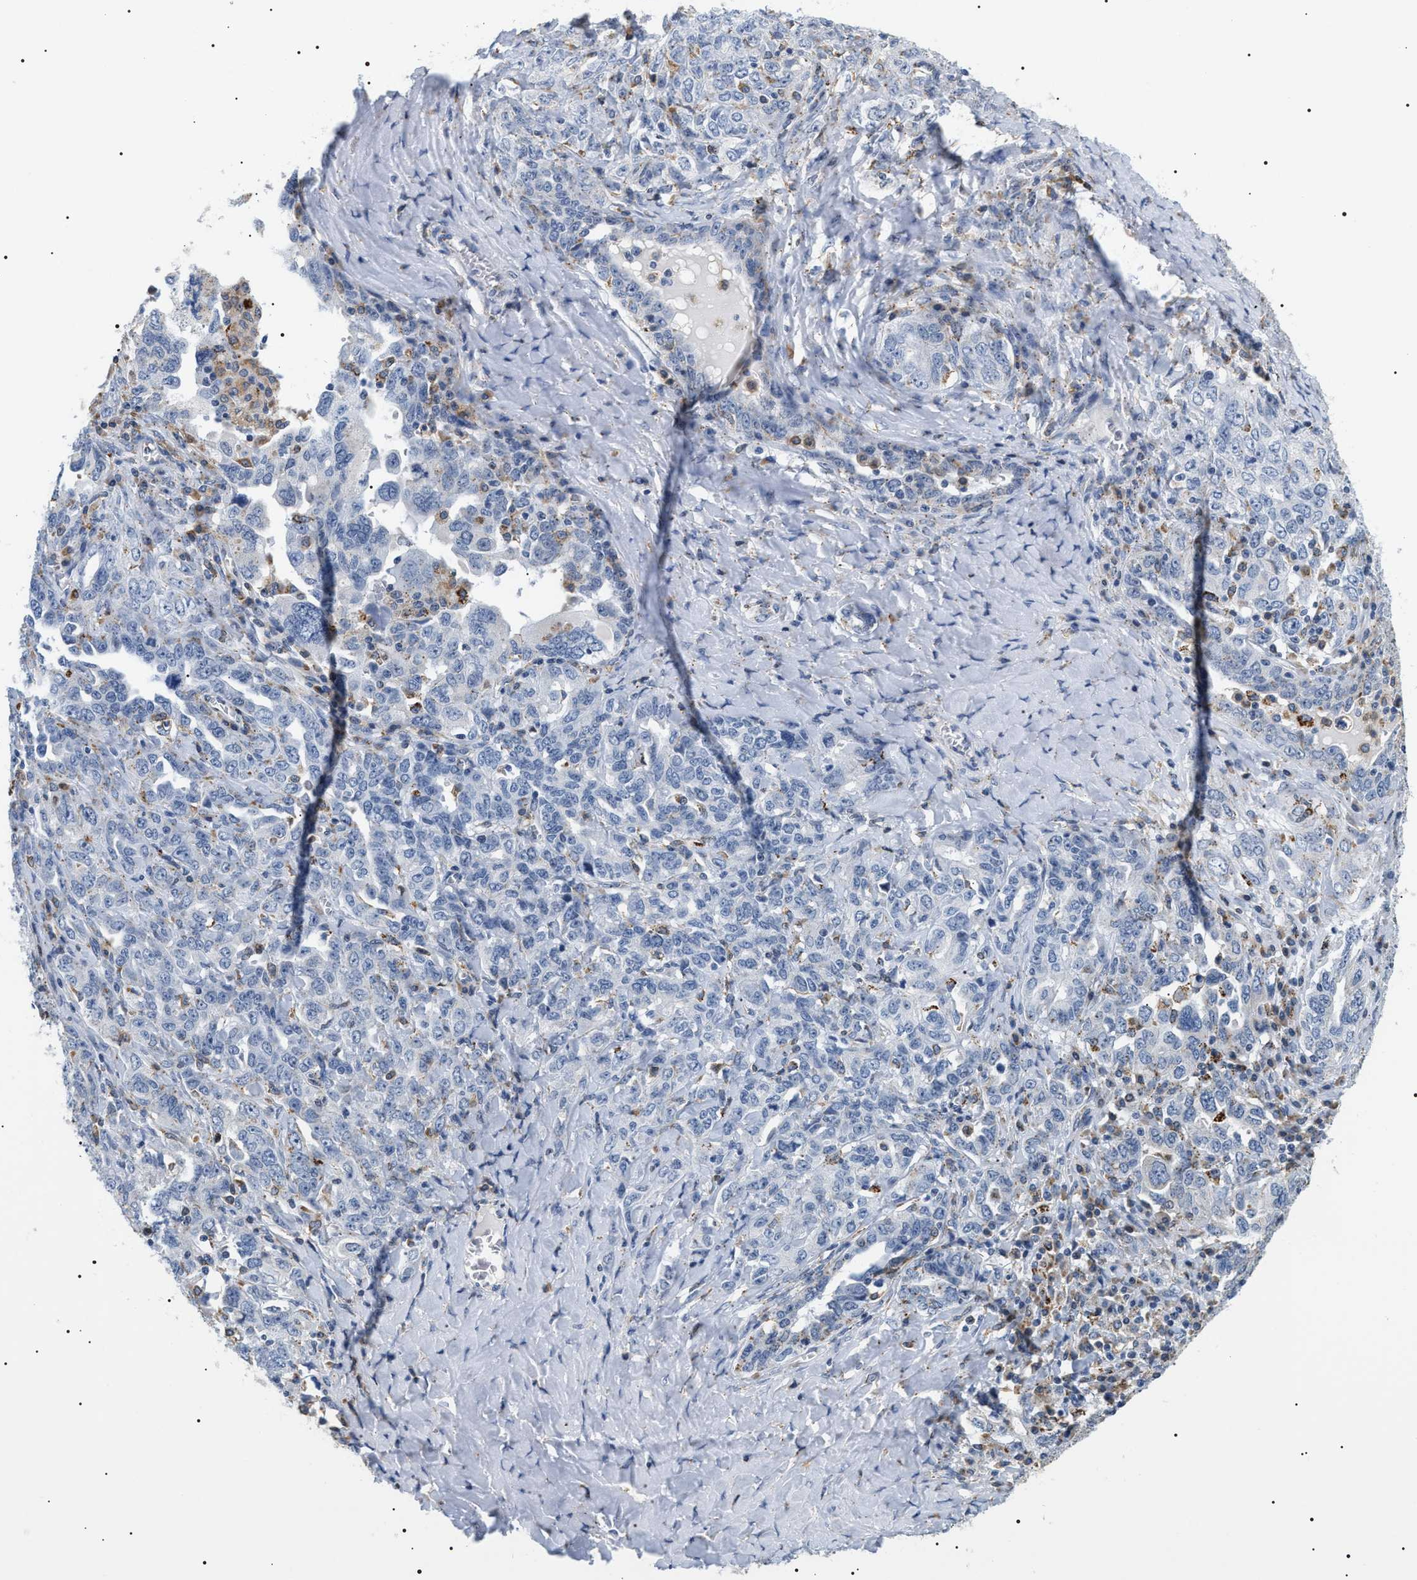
{"staining": {"intensity": "weak", "quantity": "<25%", "location": "cytoplasmic/membranous"}, "tissue": "ovarian cancer", "cell_type": "Tumor cells", "image_type": "cancer", "snomed": [{"axis": "morphology", "description": "Carcinoma, endometroid"}, {"axis": "topography", "description": "Ovary"}], "caption": "A micrograph of ovarian cancer stained for a protein exhibits no brown staining in tumor cells.", "gene": "HSD17B11", "patient": {"sex": "female", "age": 62}}